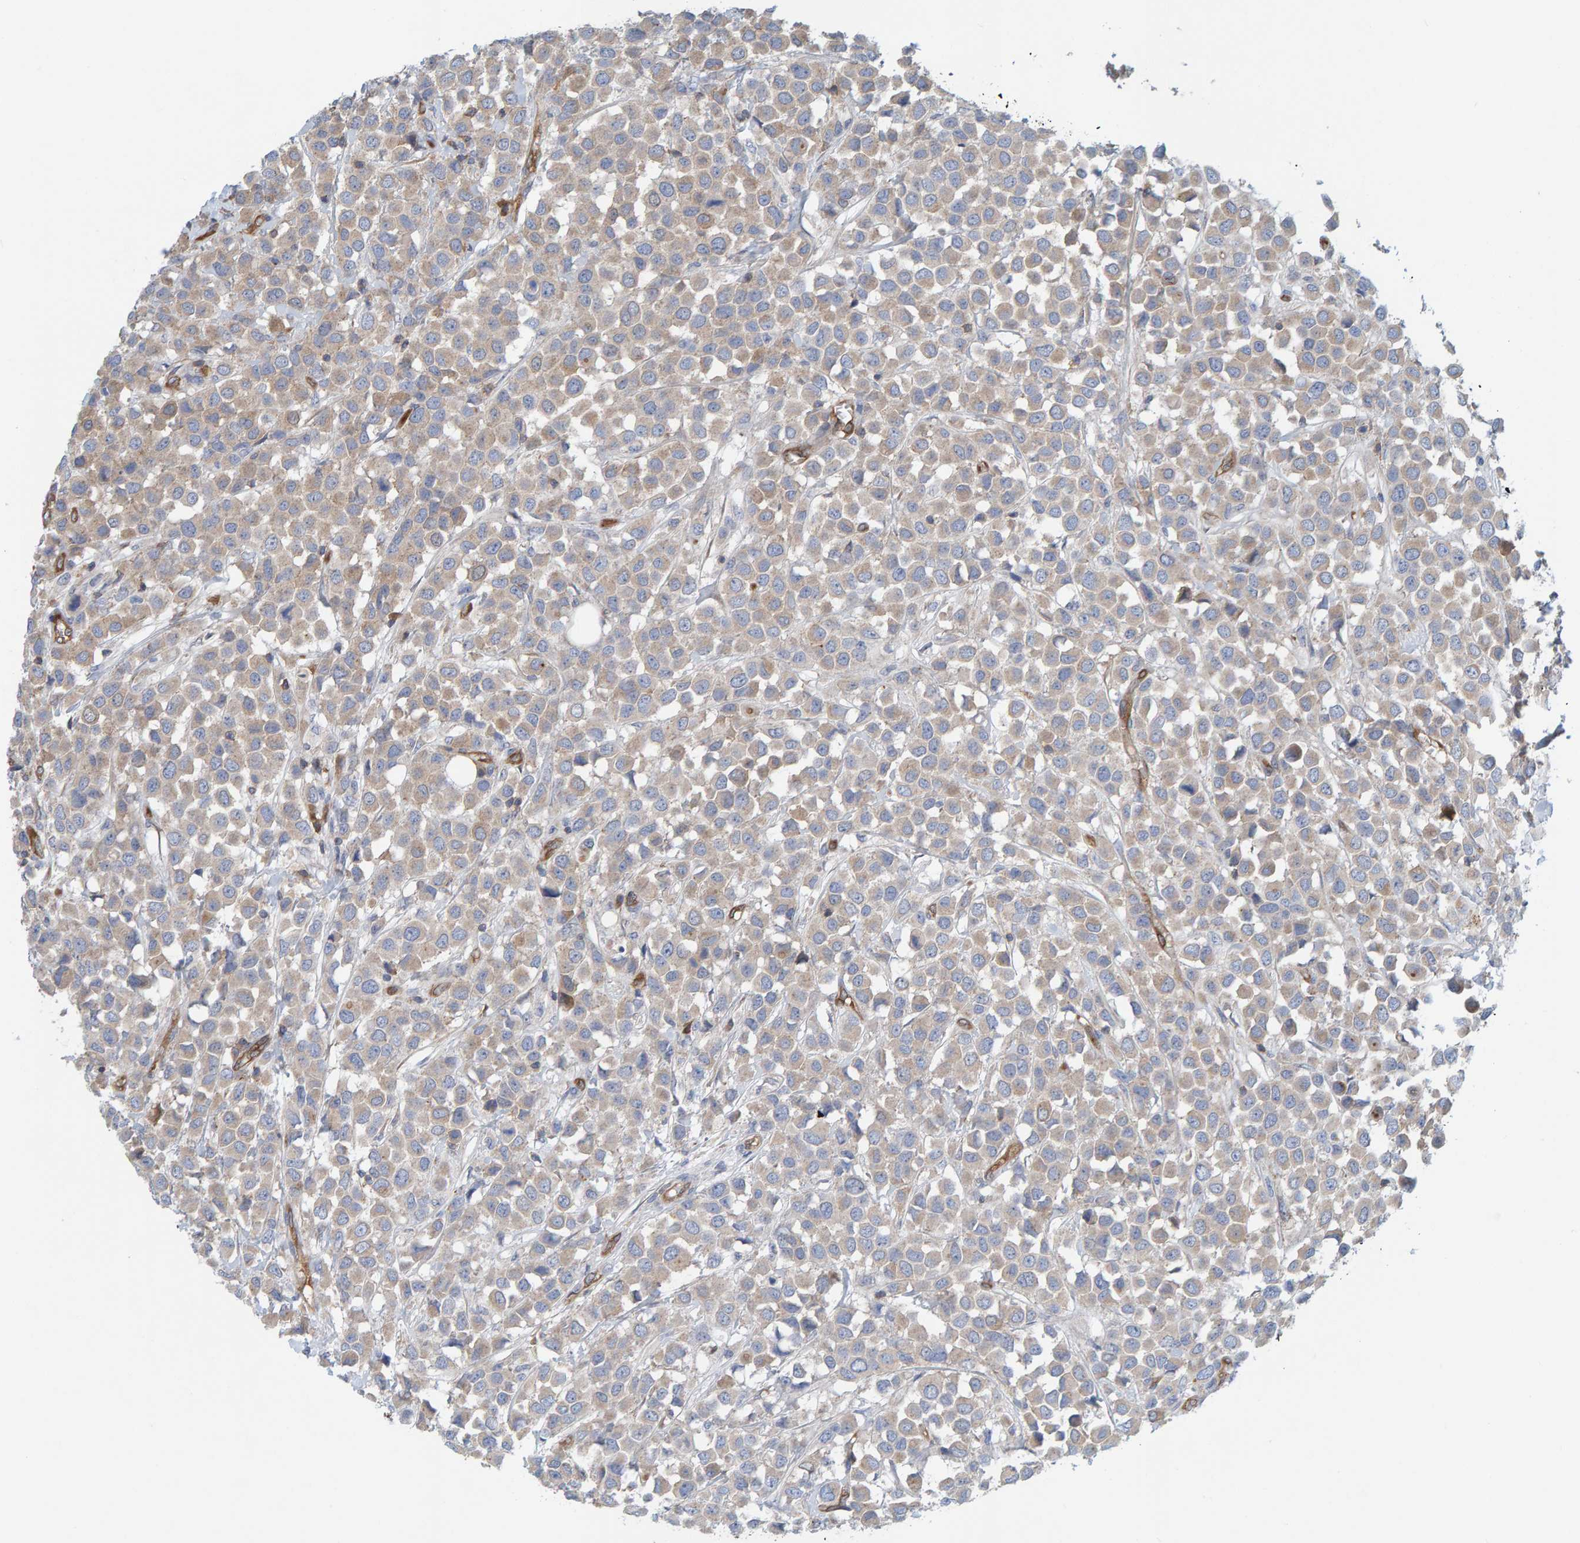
{"staining": {"intensity": "weak", "quantity": ">75%", "location": "cytoplasmic/membranous"}, "tissue": "breast cancer", "cell_type": "Tumor cells", "image_type": "cancer", "snomed": [{"axis": "morphology", "description": "Duct carcinoma"}, {"axis": "topography", "description": "Breast"}], "caption": "Infiltrating ductal carcinoma (breast) stained with immunohistochemistry displays weak cytoplasmic/membranous positivity in about >75% of tumor cells.", "gene": "PRKD2", "patient": {"sex": "female", "age": 61}}